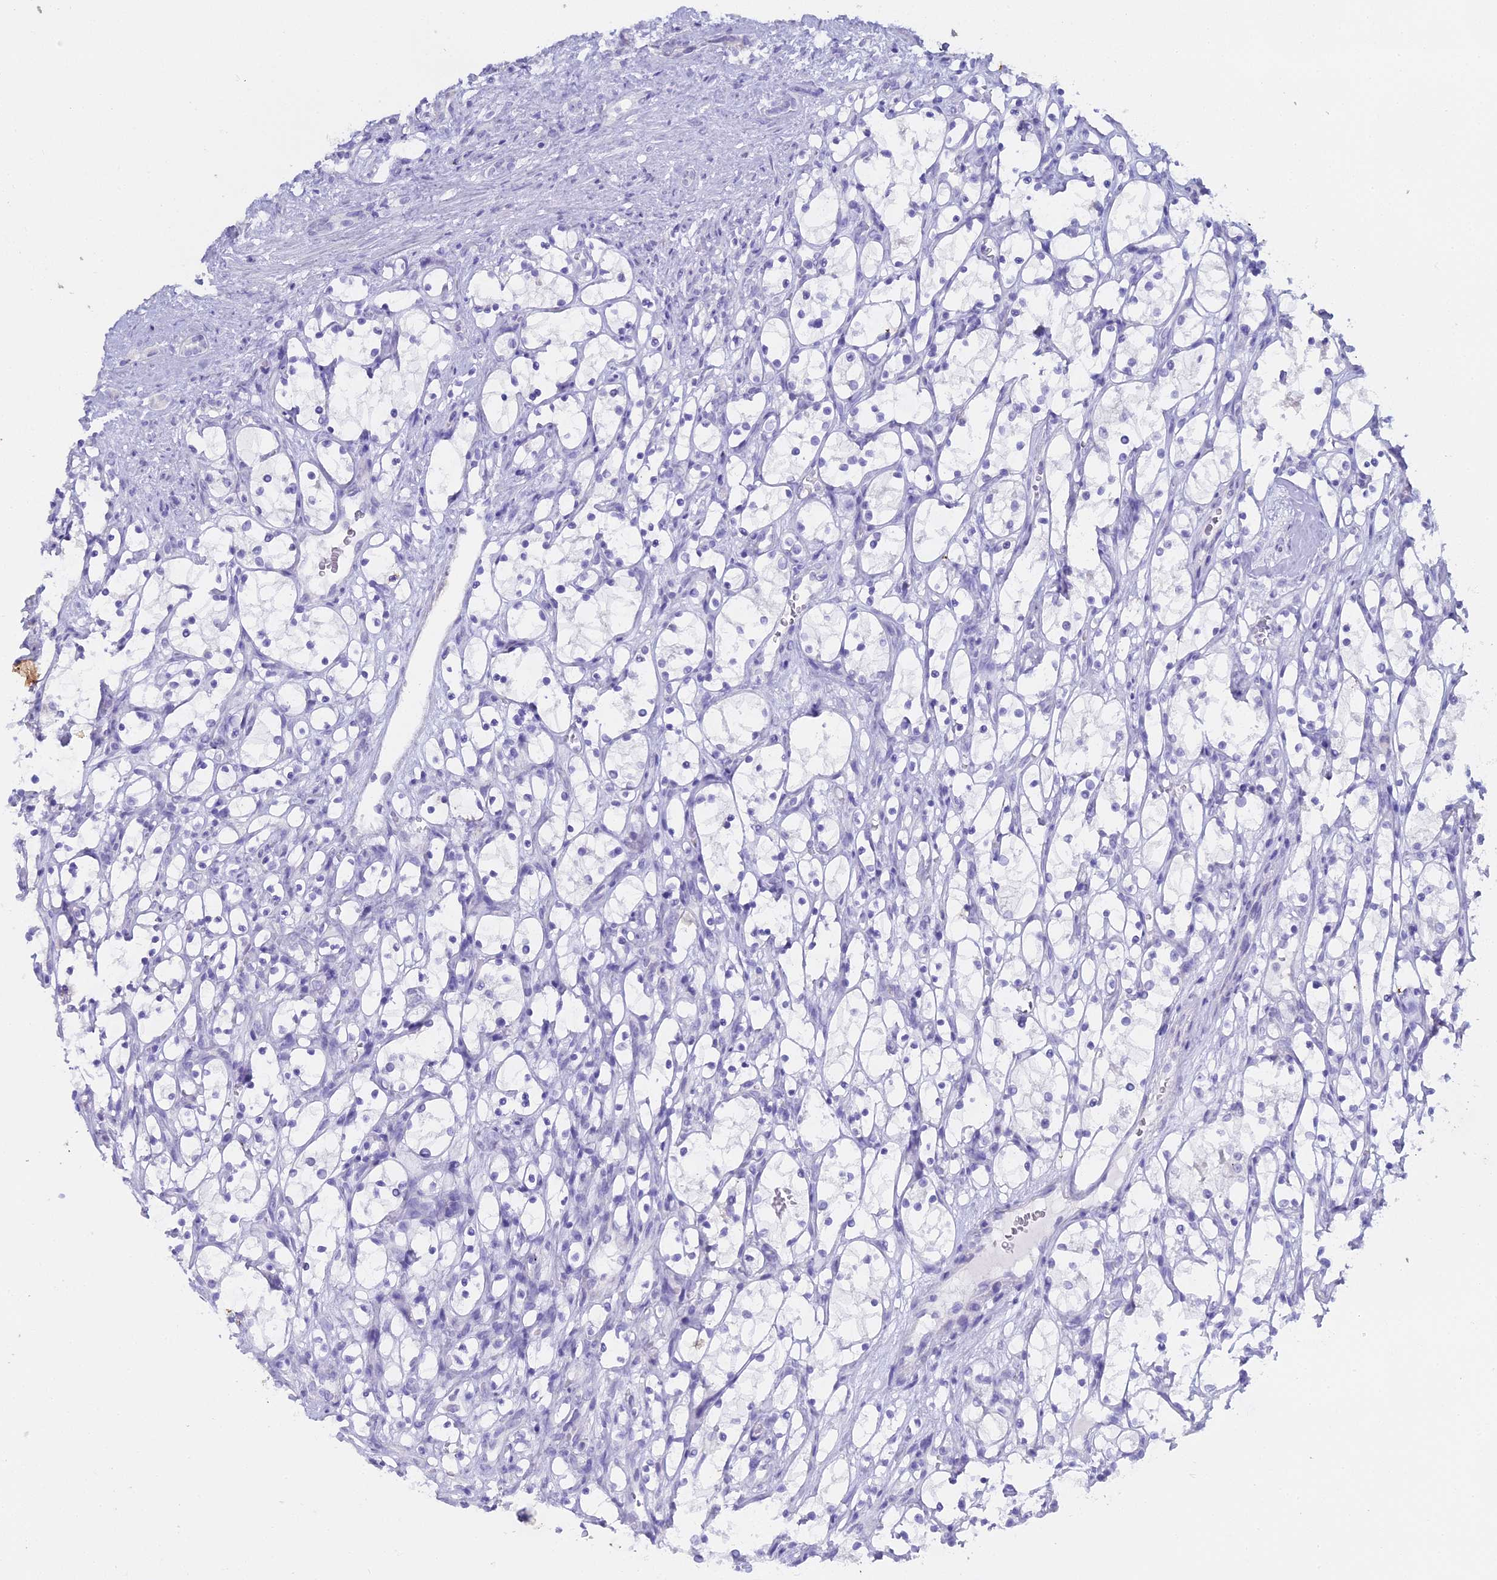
{"staining": {"intensity": "negative", "quantity": "none", "location": "none"}, "tissue": "renal cancer", "cell_type": "Tumor cells", "image_type": "cancer", "snomed": [{"axis": "morphology", "description": "Adenocarcinoma, NOS"}, {"axis": "topography", "description": "Kidney"}], "caption": "This histopathology image is of renal cancer (adenocarcinoma) stained with IHC to label a protein in brown with the nuclei are counter-stained blue. There is no staining in tumor cells. (DAB IHC, high magnification).", "gene": "S100A7", "patient": {"sex": "female", "age": 69}}